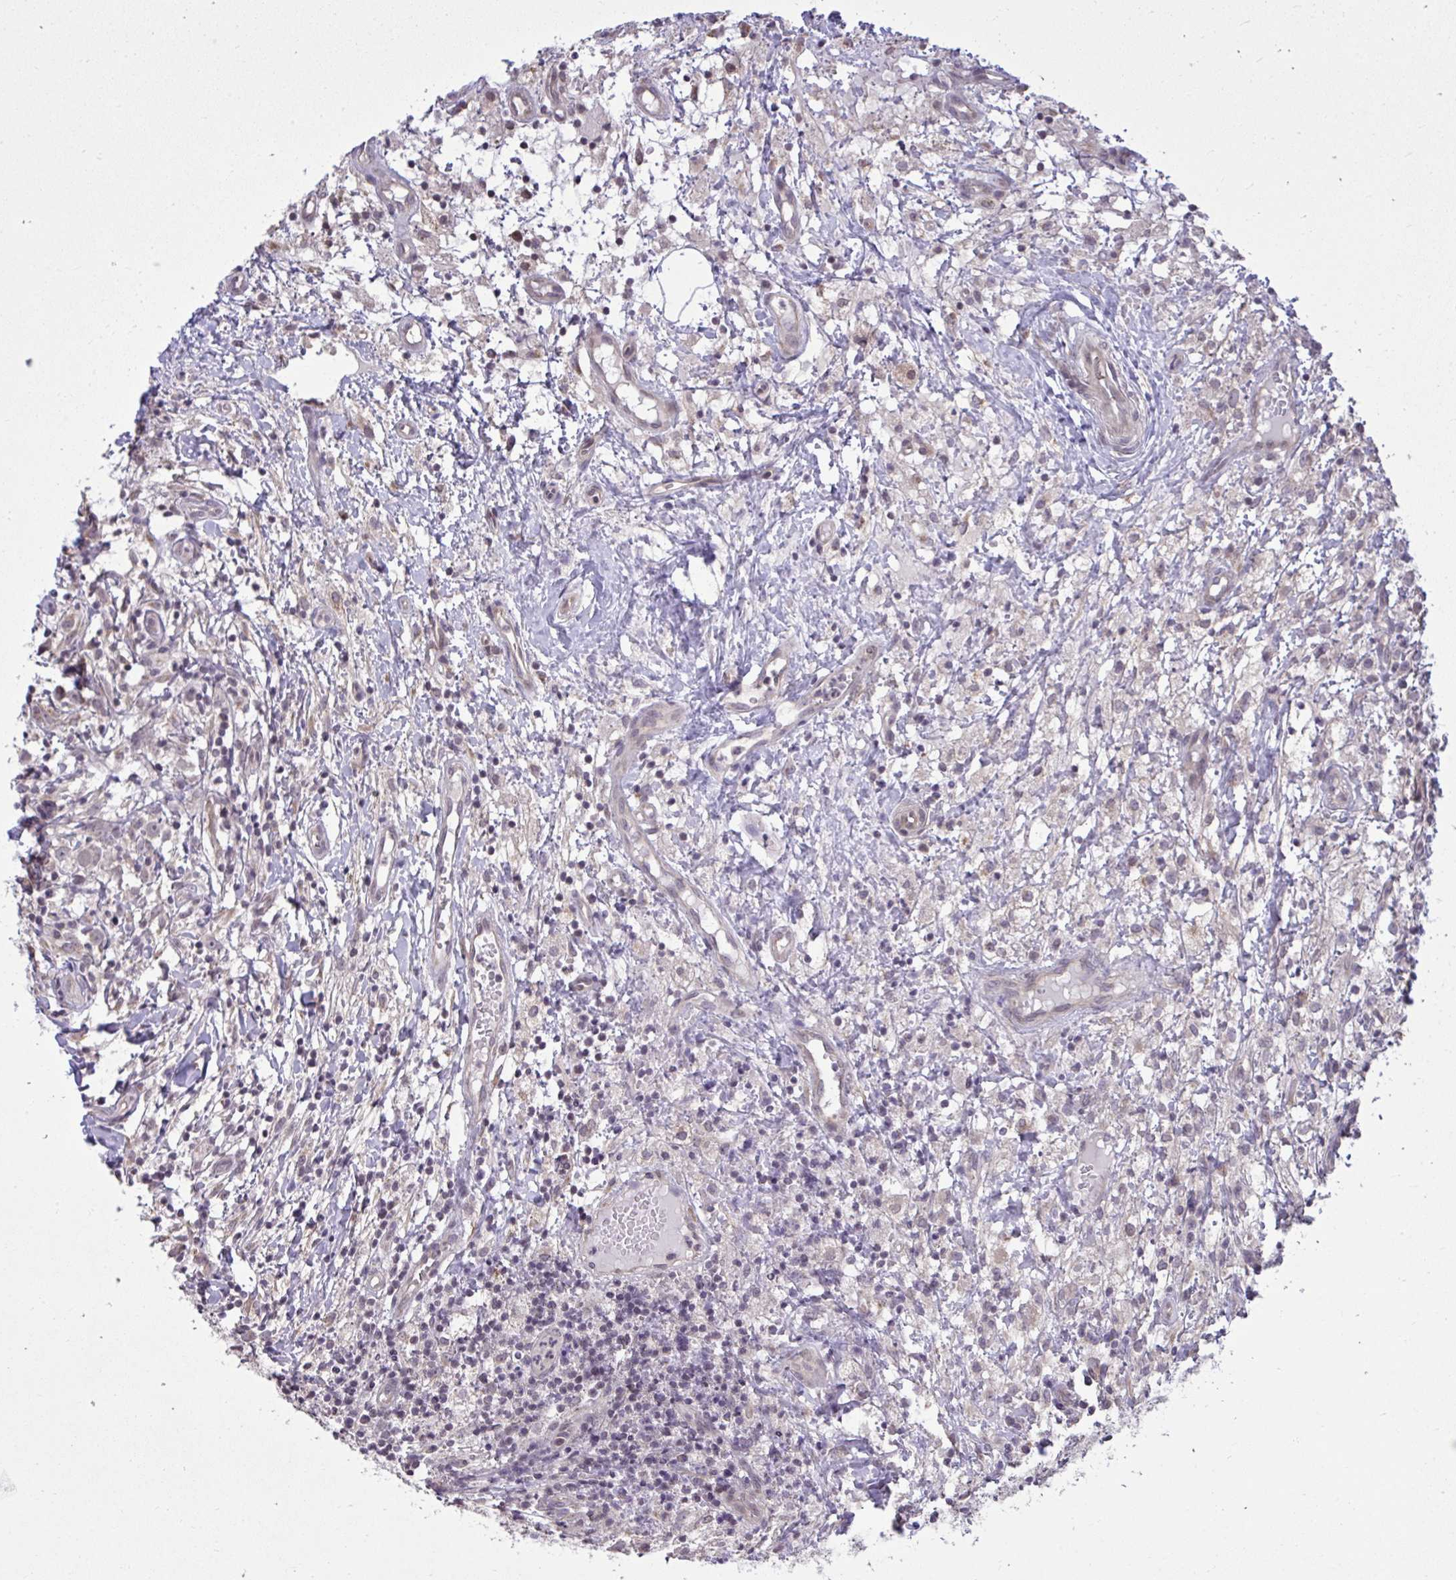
{"staining": {"intensity": "negative", "quantity": "none", "location": "none"}, "tissue": "lymphoma", "cell_type": "Tumor cells", "image_type": "cancer", "snomed": [{"axis": "morphology", "description": "Hodgkin's disease, NOS"}, {"axis": "topography", "description": "No Tissue"}], "caption": "Immunohistochemical staining of lymphoma displays no significant staining in tumor cells.", "gene": "CYP20A1", "patient": {"sex": "female", "age": 21}}